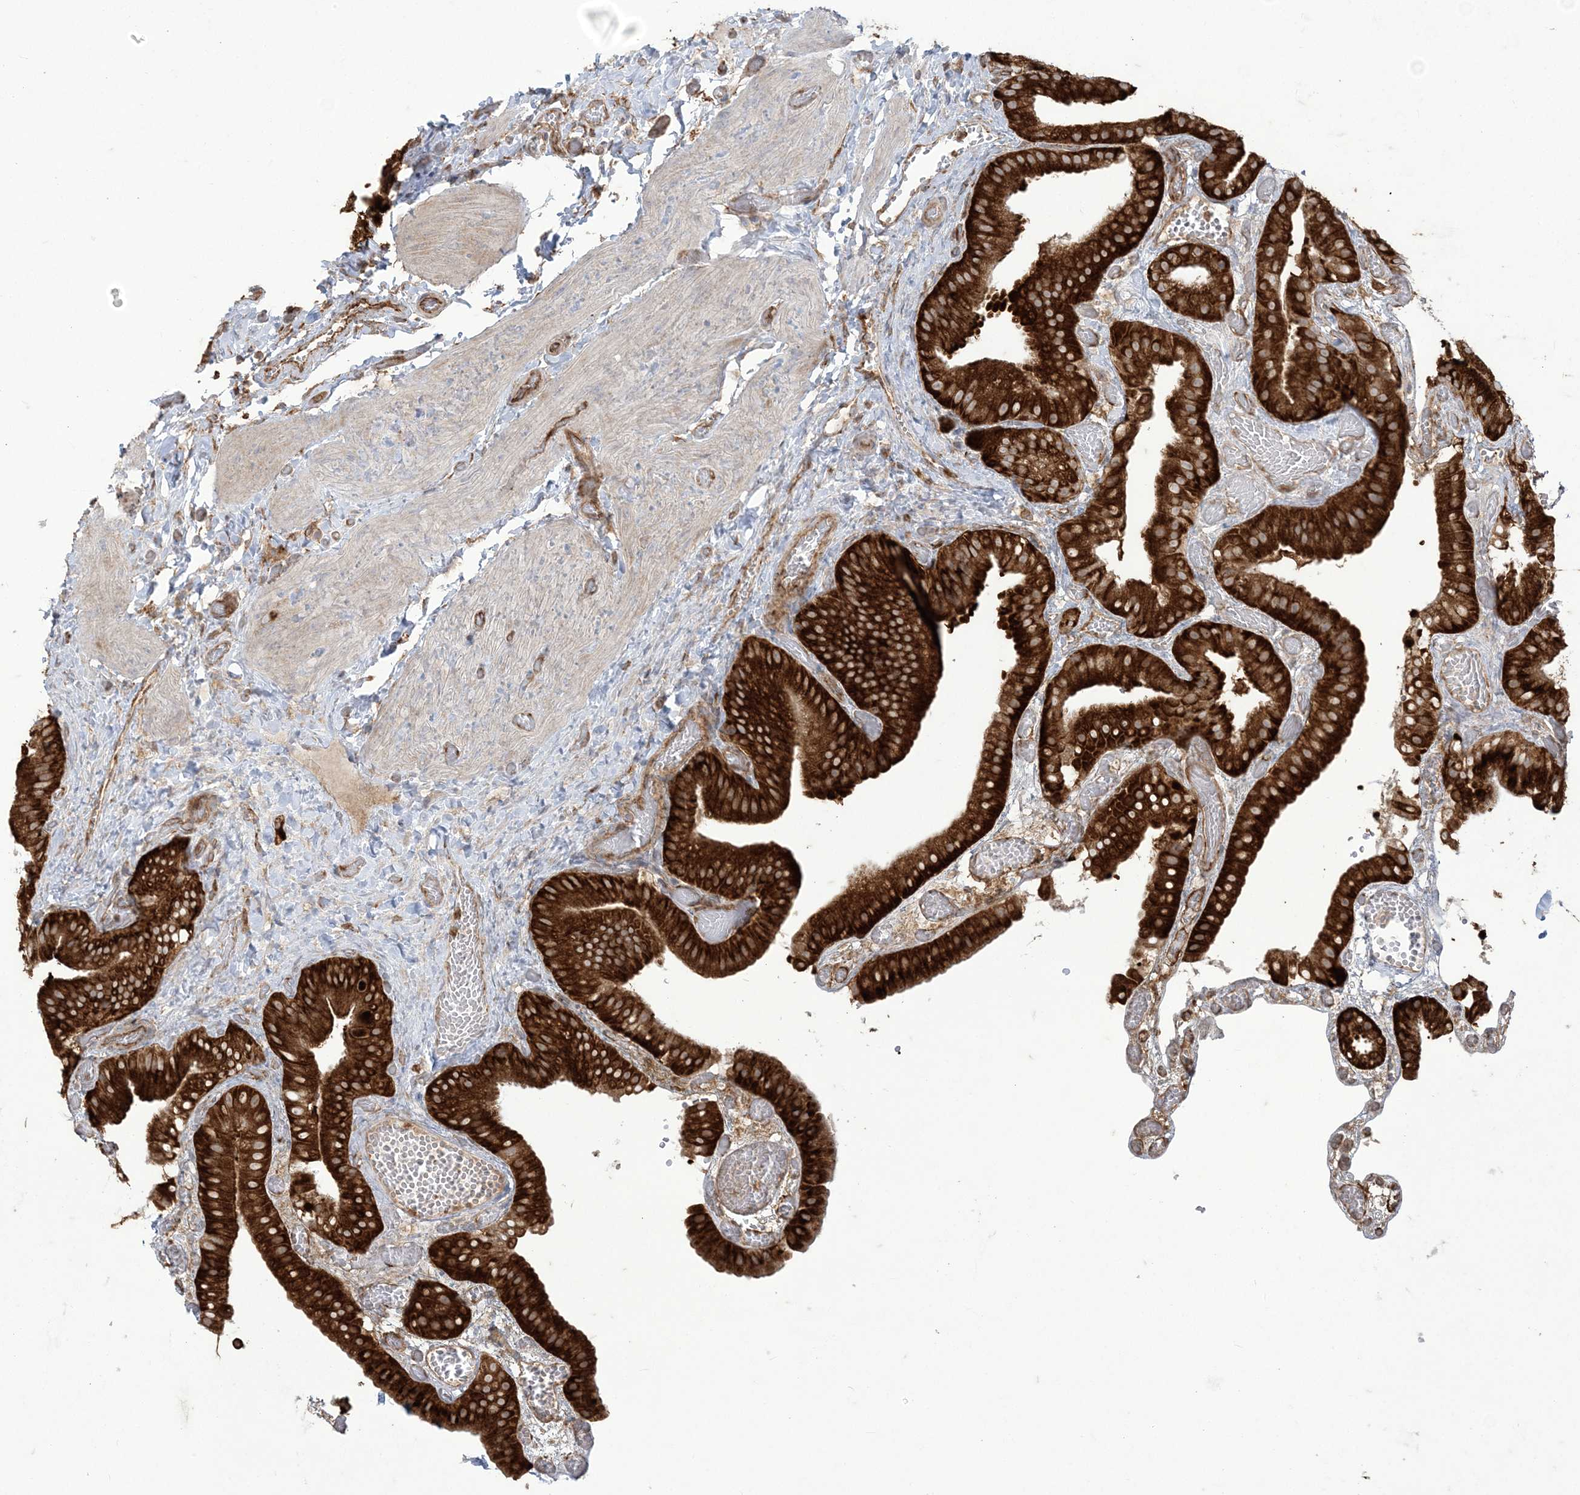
{"staining": {"intensity": "strong", "quantity": ">75%", "location": "cytoplasmic/membranous"}, "tissue": "gallbladder", "cell_type": "Glandular cells", "image_type": "normal", "snomed": [{"axis": "morphology", "description": "Normal tissue, NOS"}, {"axis": "topography", "description": "Gallbladder"}], "caption": "IHC of unremarkable human gallbladder exhibits high levels of strong cytoplasmic/membranous expression in approximately >75% of glandular cells.", "gene": "DERL3", "patient": {"sex": "female", "age": 64}}